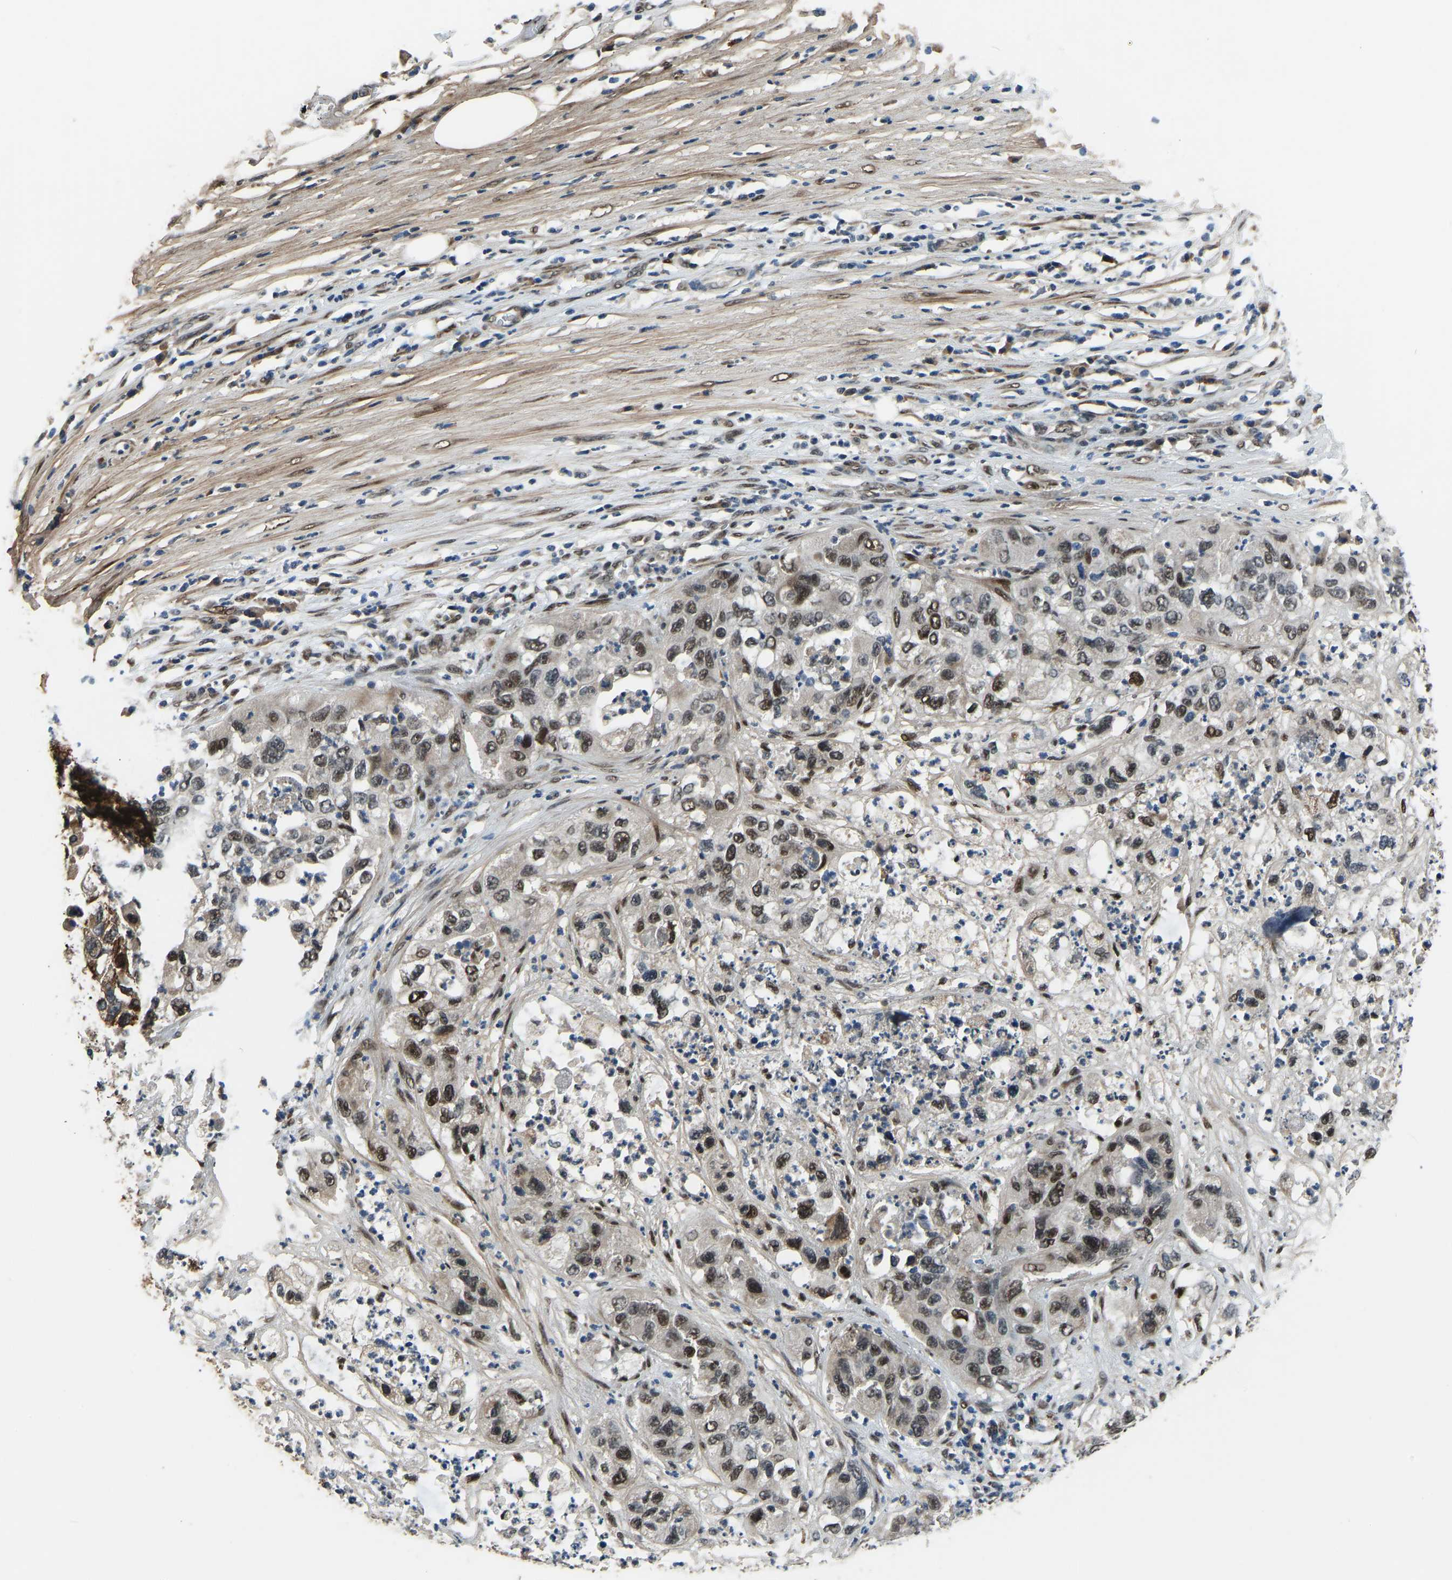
{"staining": {"intensity": "moderate", "quantity": ">75%", "location": "nuclear"}, "tissue": "pancreatic cancer", "cell_type": "Tumor cells", "image_type": "cancer", "snomed": [{"axis": "morphology", "description": "Adenocarcinoma, NOS"}, {"axis": "topography", "description": "Pancreas"}], "caption": "Immunohistochemistry photomicrograph of neoplastic tissue: pancreatic adenocarcinoma stained using immunohistochemistry (IHC) displays medium levels of moderate protein expression localized specifically in the nuclear of tumor cells, appearing as a nuclear brown color.", "gene": "FOS", "patient": {"sex": "female", "age": 78}}